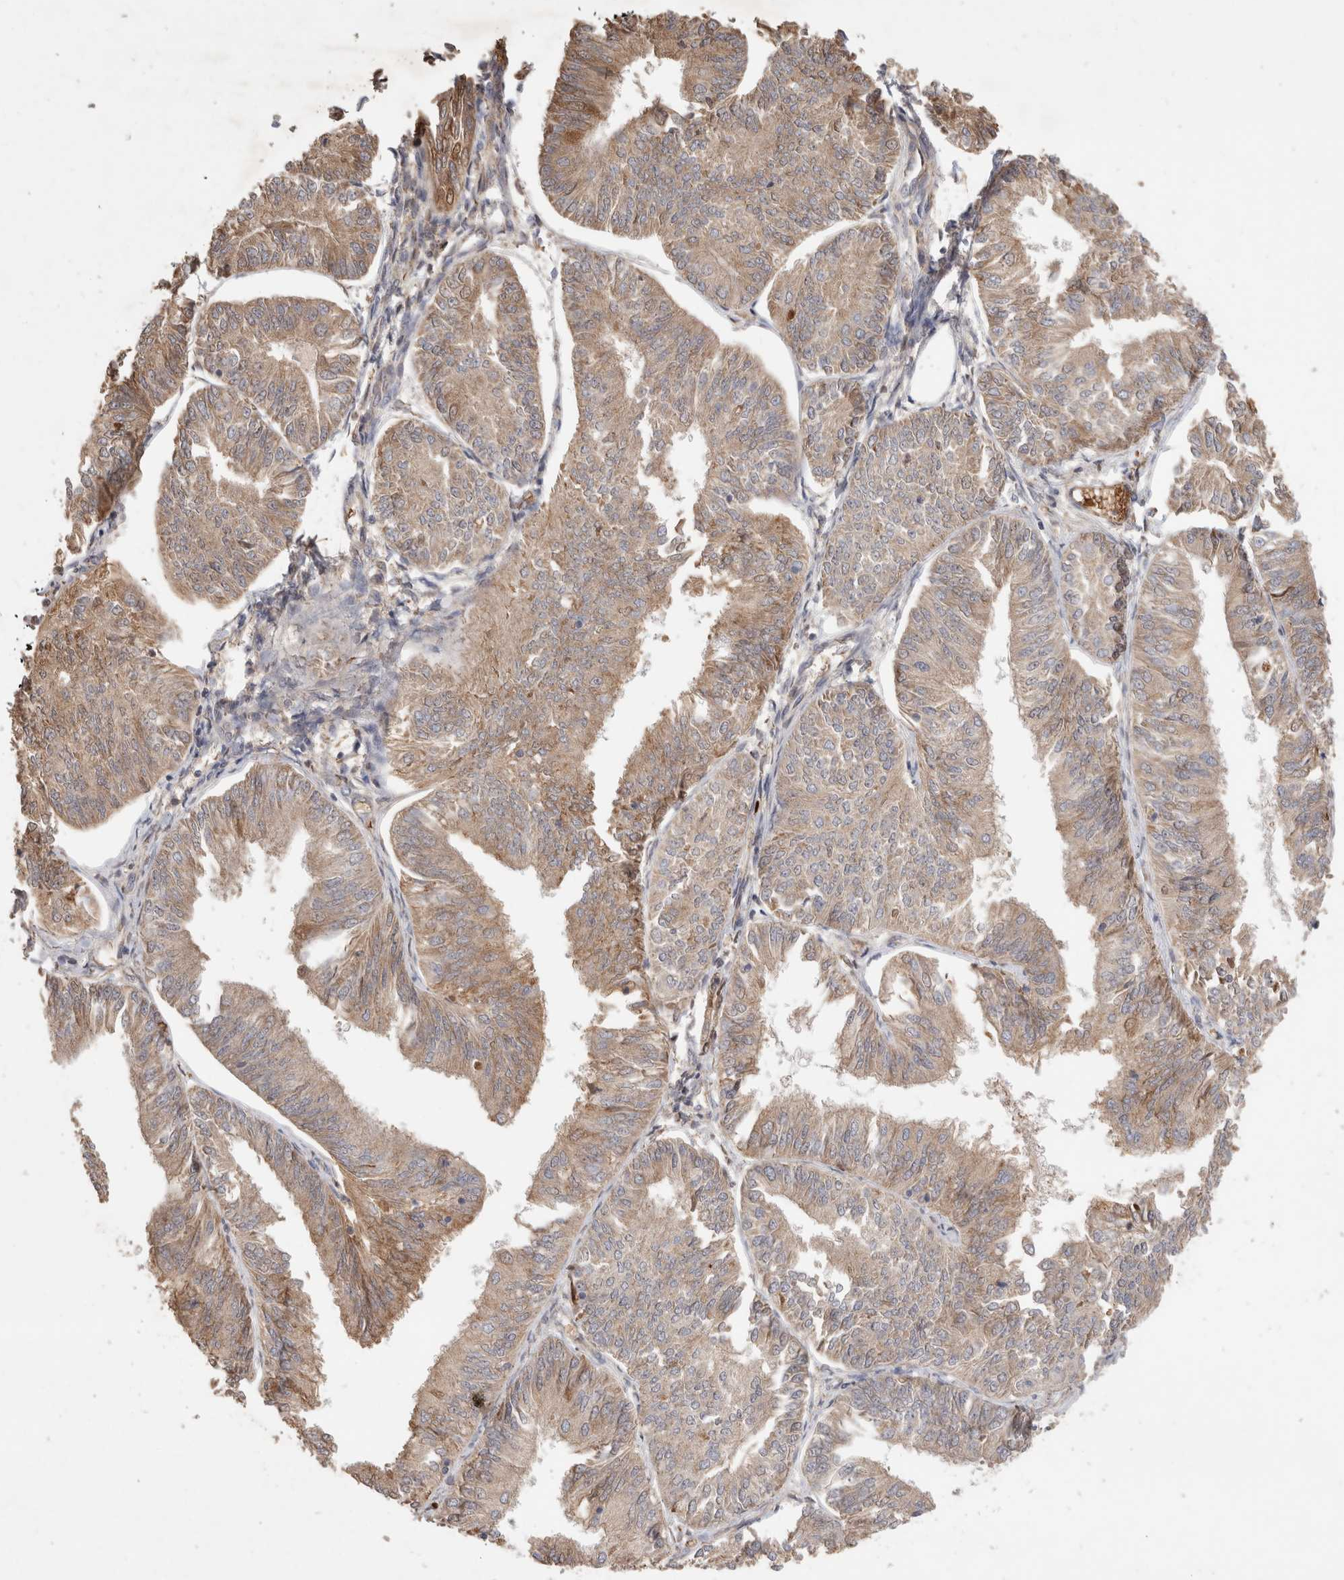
{"staining": {"intensity": "moderate", "quantity": ">75%", "location": "cytoplasmic/membranous"}, "tissue": "endometrial cancer", "cell_type": "Tumor cells", "image_type": "cancer", "snomed": [{"axis": "morphology", "description": "Adenocarcinoma, NOS"}, {"axis": "topography", "description": "Endometrium"}], "caption": "Immunohistochemistry of human endometrial cancer shows medium levels of moderate cytoplasmic/membranous staining in about >75% of tumor cells.", "gene": "FAM221A", "patient": {"sex": "female", "age": 58}}